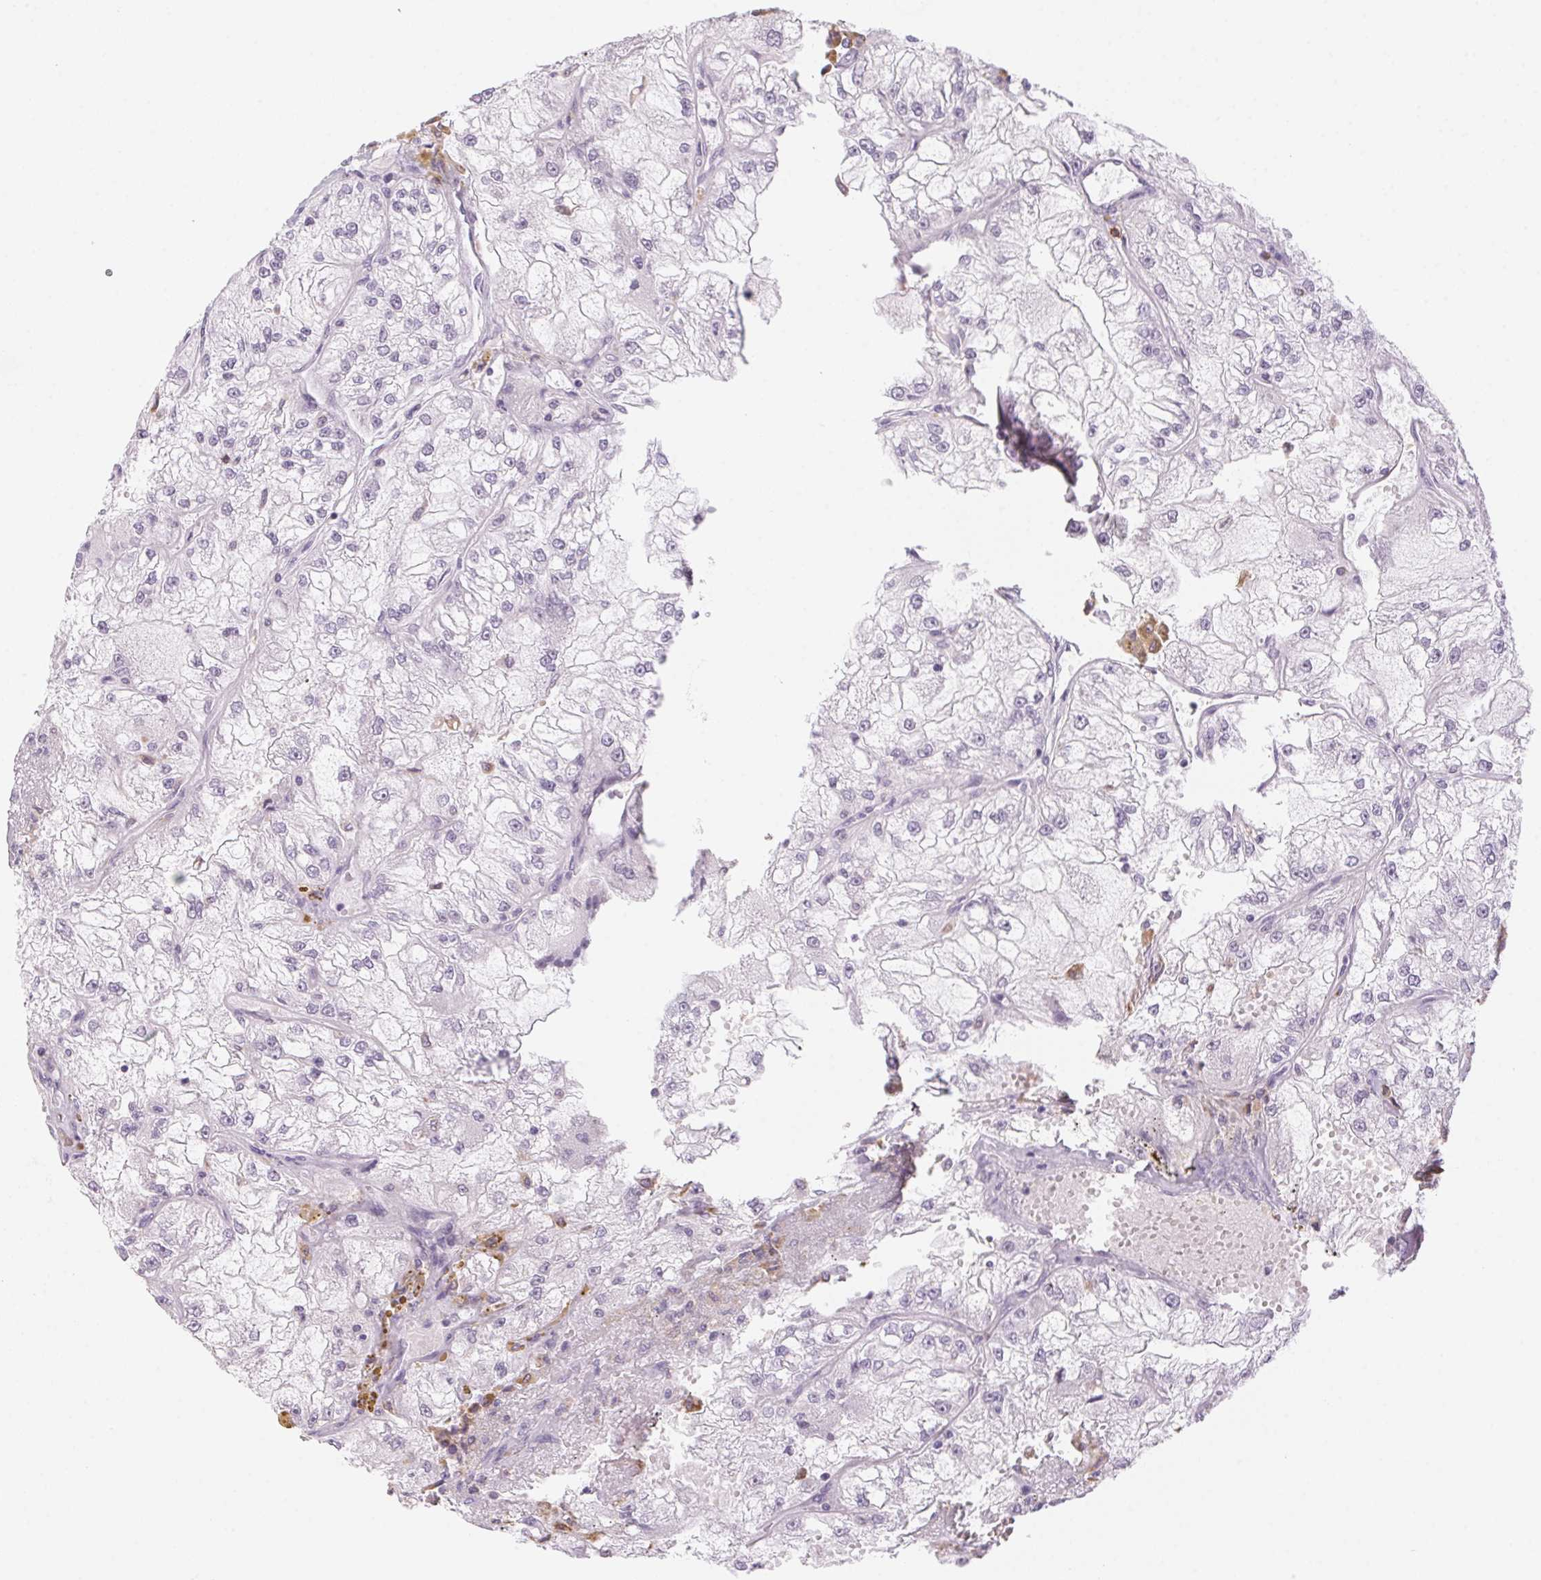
{"staining": {"intensity": "negative", "quantity": "none", "location": "none"}, "tissue": "renal cancer", "cell_type": "Tumor cells", "image_type": "cancer", "snomed": [{"axis": "morphology", "description": "Adenocarcinoma, NOS"}, {"axis": "topography", "description": "Kidney"}], "caption": "Immunohistochemistry (IHC) image of adenocarcinoma (renal) stained for a protein (brown), which exhibits no positivity in tumor cells. Nuclei are stained in blue.", "gene": "PRPH", "patient": {"sex": "female", "age": 72}}